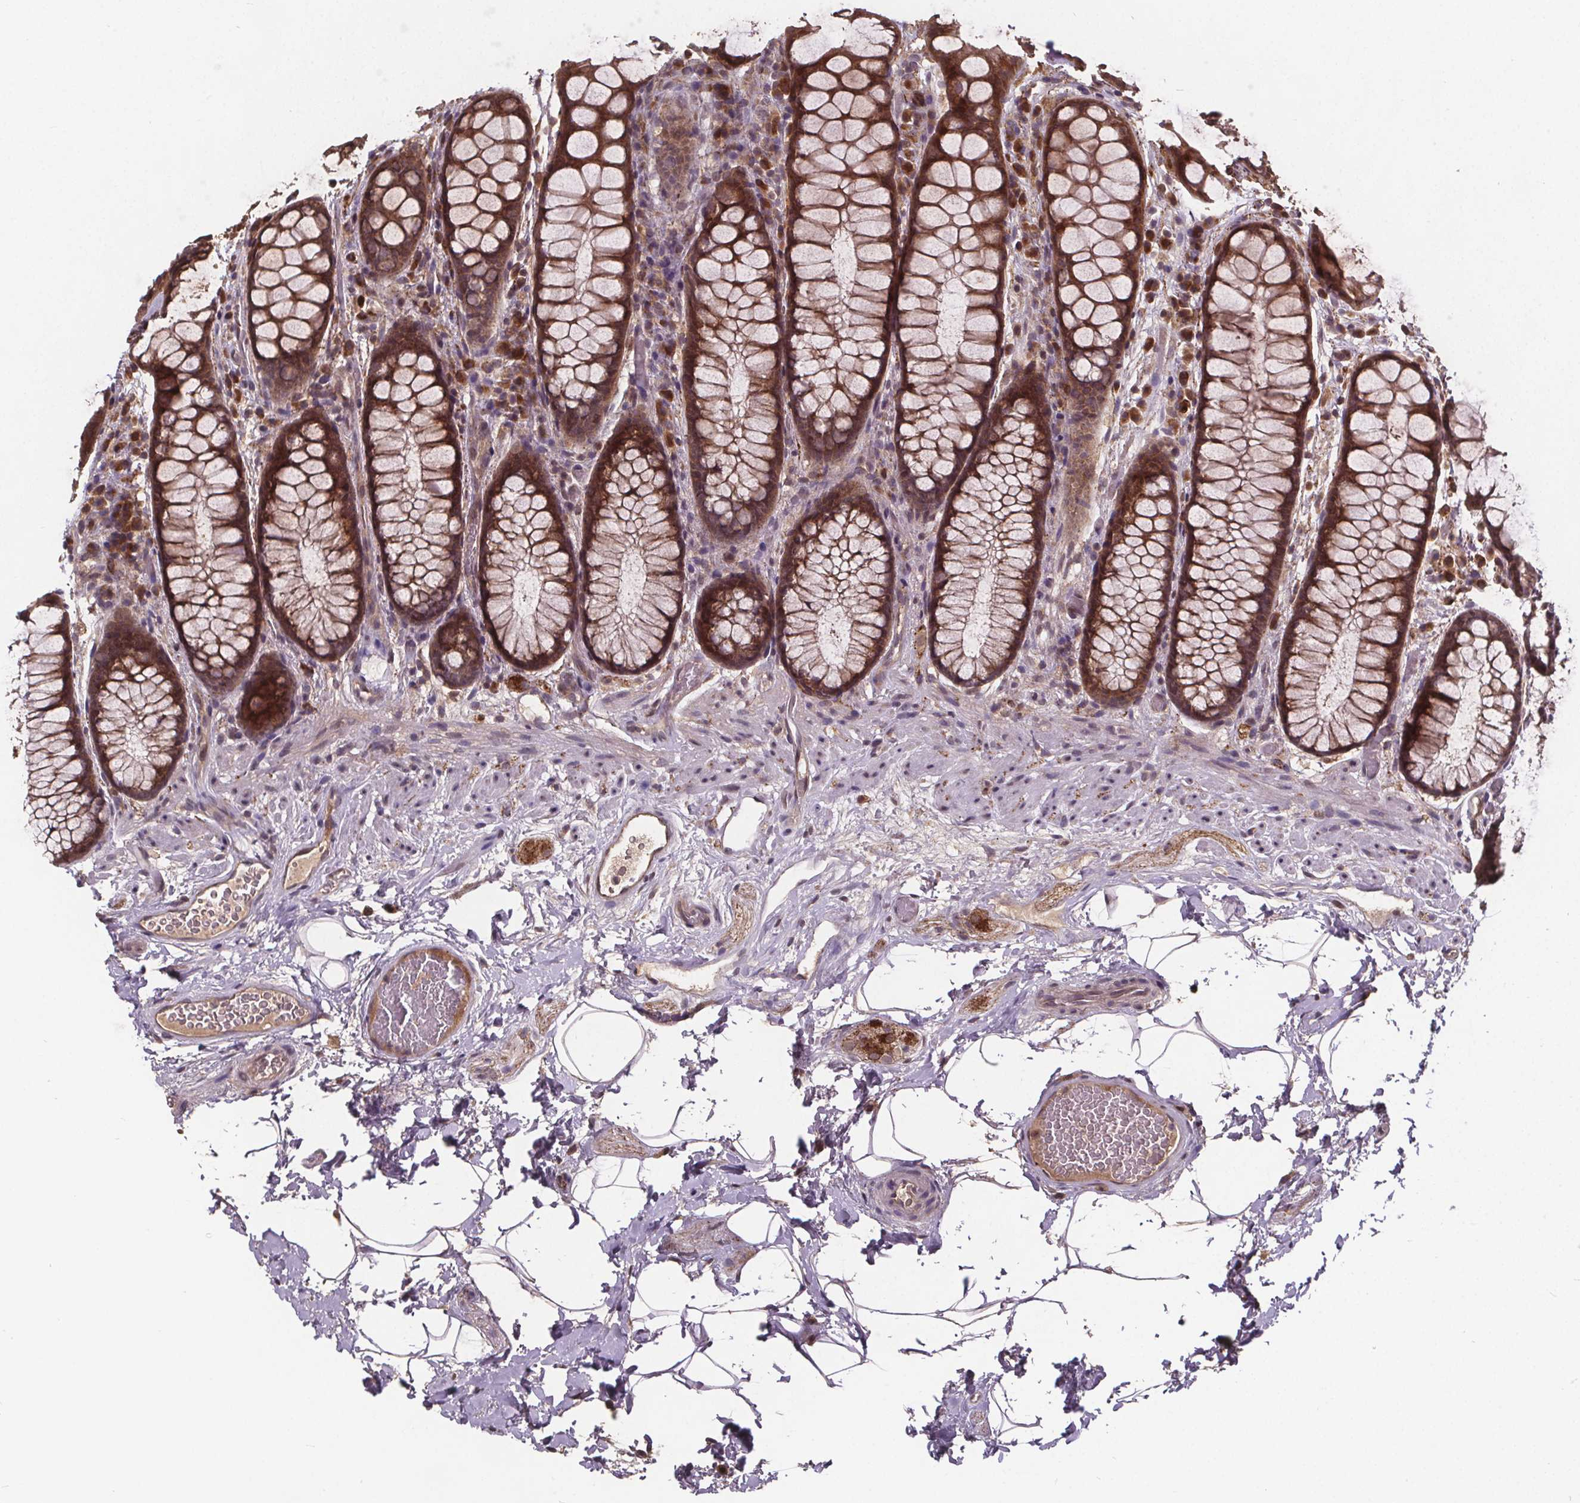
{"staining": {"intensity": "strong", "quantity": ">75%", "location": "cytoplasmic/membranous"}, "tissue": "rectum", "cell_type": "Glandular cells", "image_type": "normal", "snomed": [{"axis": "morphology", "description": "Normal tissue, NOS"}, {"axis": "topography", "description": "Rectum"}], "caption": "A brown stain labels strong cytoplasmic/membranous staining of a protein in glandular cells of normal human rectum. (Stains: DAB (3,3'-diaminobenzidine) in brown, nuclei in blue, Microscopy: brightfield microscopy at high magnification).", "gene": "USP9X", "patient": {"sex": "female", "age": 62}}